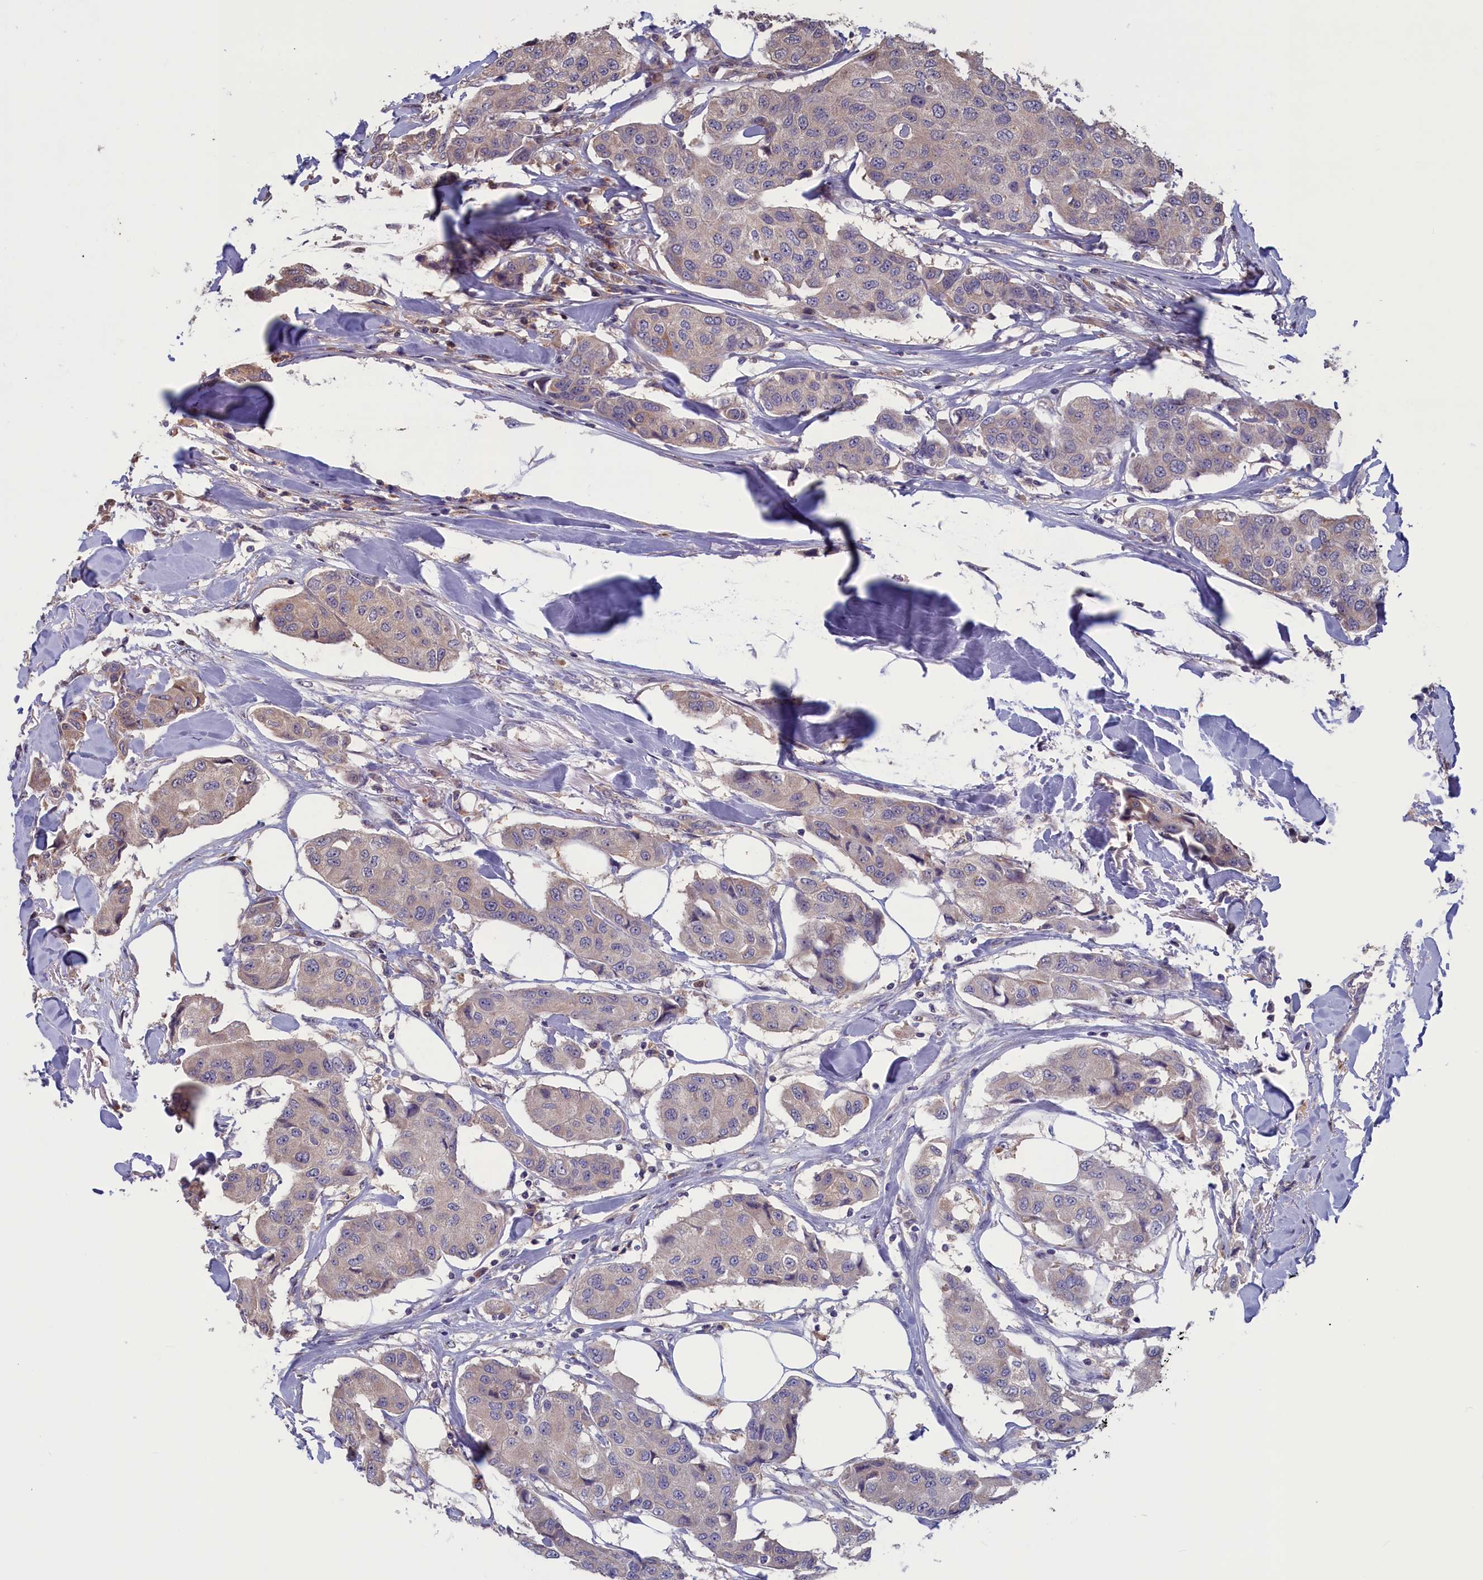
{"staining": {"intensity": "negative", "quantity": "none", "location": "none"}, "tissue": "breast cancer", "cell_type": "Tumor cells", "image_type": "cancer", "snomed": [{"axis": "morphology", "description": "Duct carcinoma"}, {"axis": "topography", "description": "Breast"}], "caption": "Immunohistochemistry image of neoplastic tissue: invasive ductal carcinoma (breast) stained with DAB (3,3'-diaminobenzidine) displays no significant protein staining in tumor cells.", "gene": "CACTIN", "patient": {"sex": "female", "age": 80}}